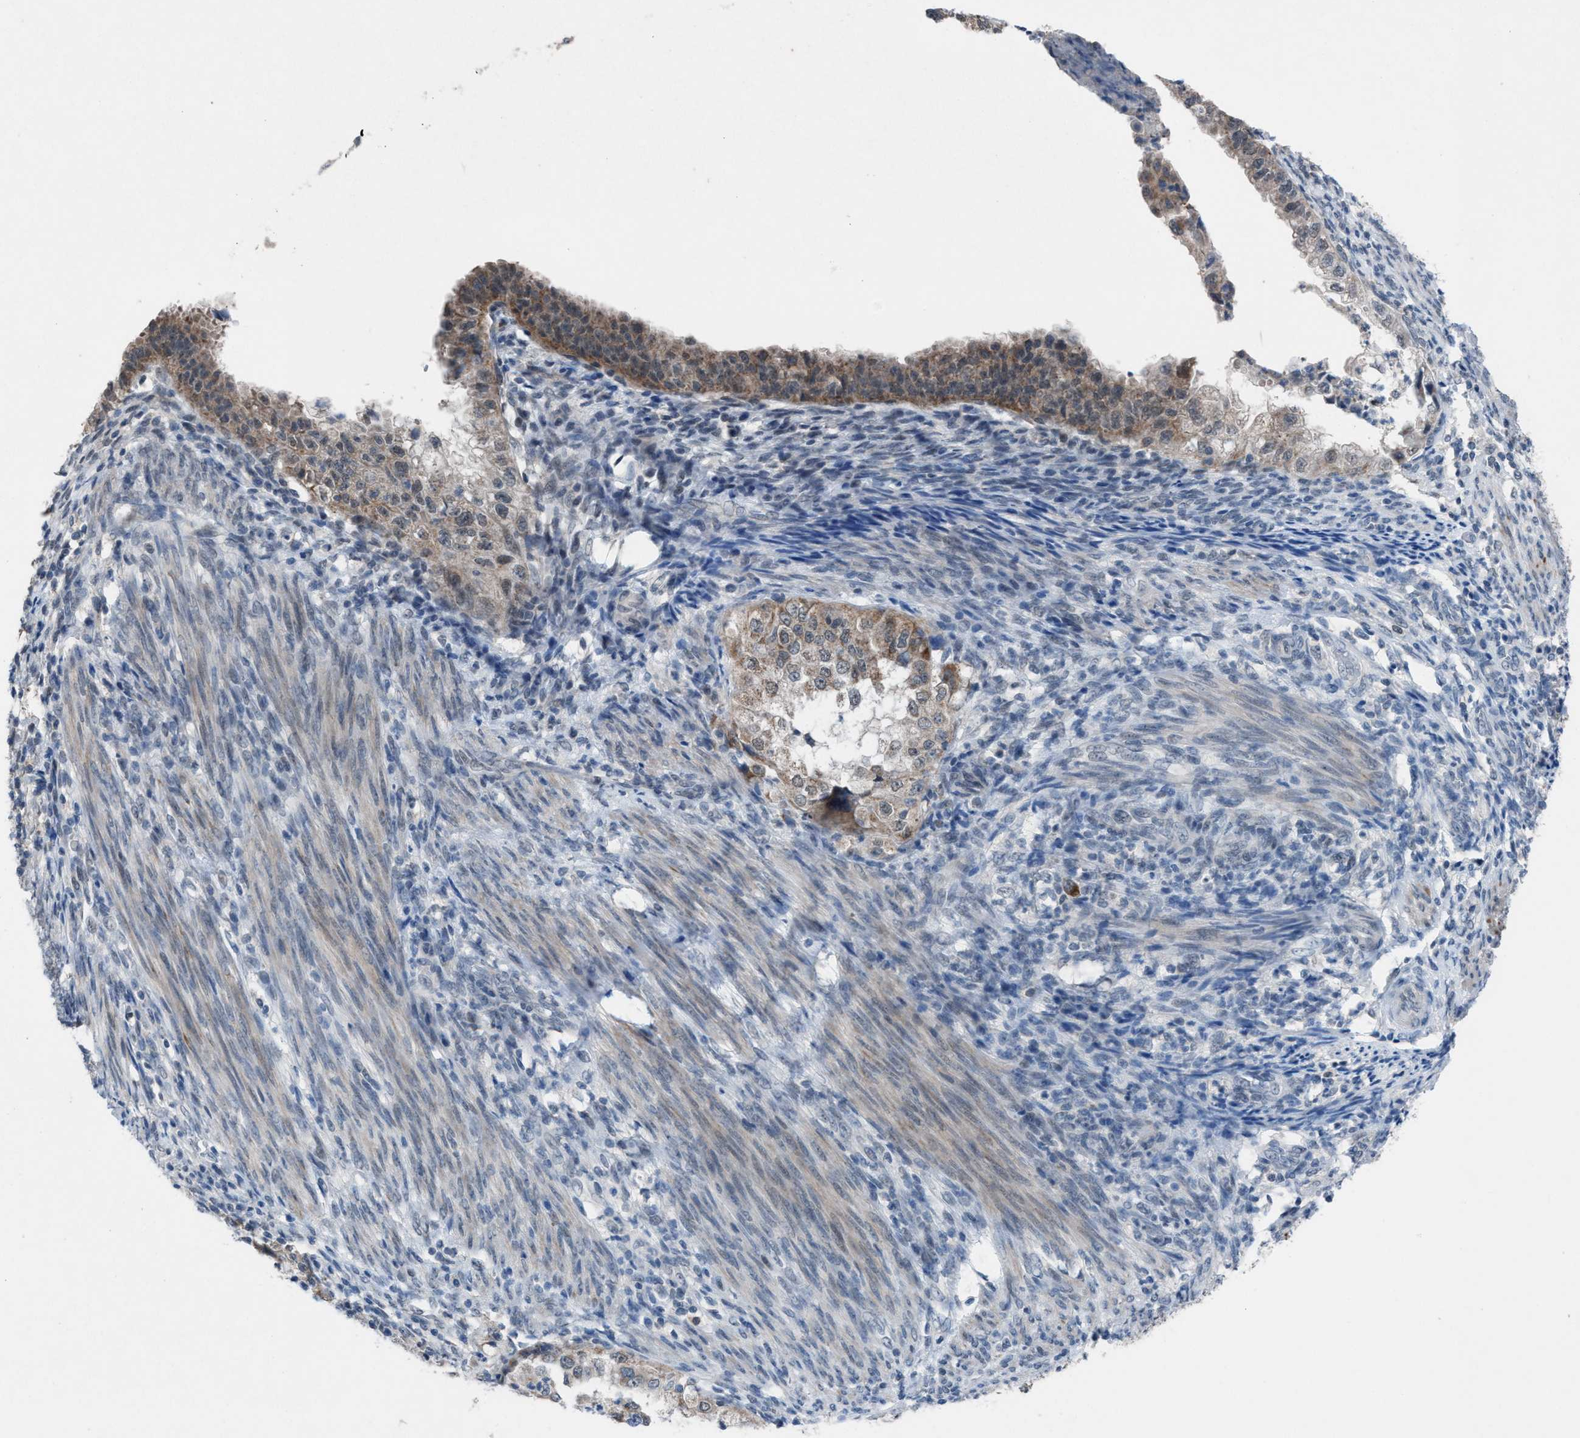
{"staining": {"intensity": "moderate", "quantity": ">75%", "location": "cytoplasmic/membranous"}, "tissue": "endometrial cancer", "cell_type": "Tumor cells", "image_type": "cancer", "snomed": [{"axis": "morphology", "description": "Adenocarcinoma, NOS"}, {"axis": "topography", "description": "Endometrium"}], "caption": "Human adenocarcinoma (endometrial) stained with a brown dye exhibits moderate cytoplasmic/membranous positive staining in about >75% of tumor cells.", "gene": "ANAPC11", "patient": {"sex": "female", "age": 85}}